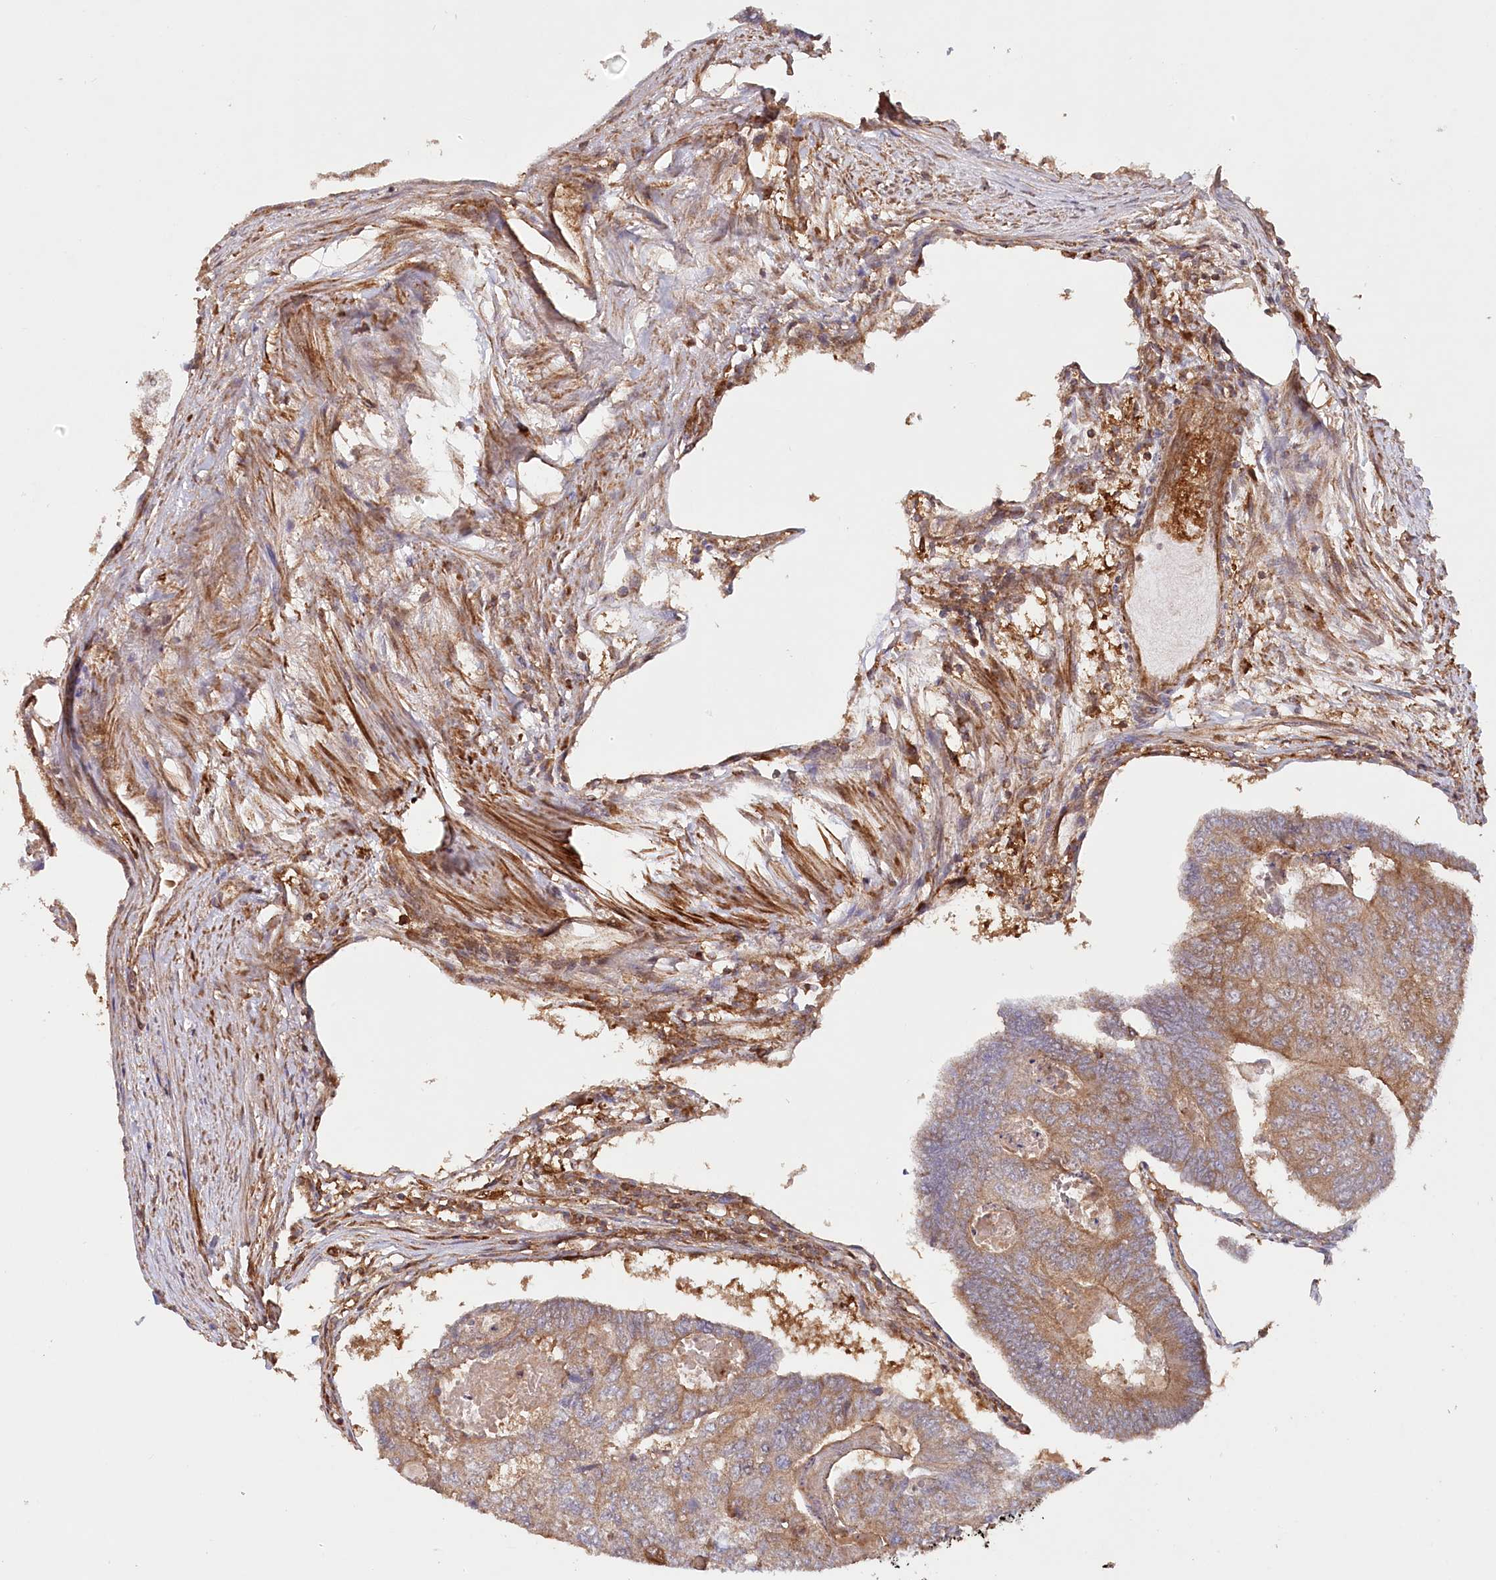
{"staining": {"intensity": "moderate", "quantity": ">75%", "location": "cytoplasmic/membranous"}, "tissue": "colorectal cancer", "cell_type": "Tumor cells", "image_type": "cancer", "snomed": [{"axis": "morphology", "description": "Adenocarcinoma, NOS"}, {"axis": "topography", "description": "Colon"}], "caption": "Adenocarcinoma (colorectal) stained with a brown dye reveals moderate cytoplasmic/membranous positive expression in about >75% of tumor cells.", "gene": "PAIP2", "patient": {"sex": "female", "age": 67}}